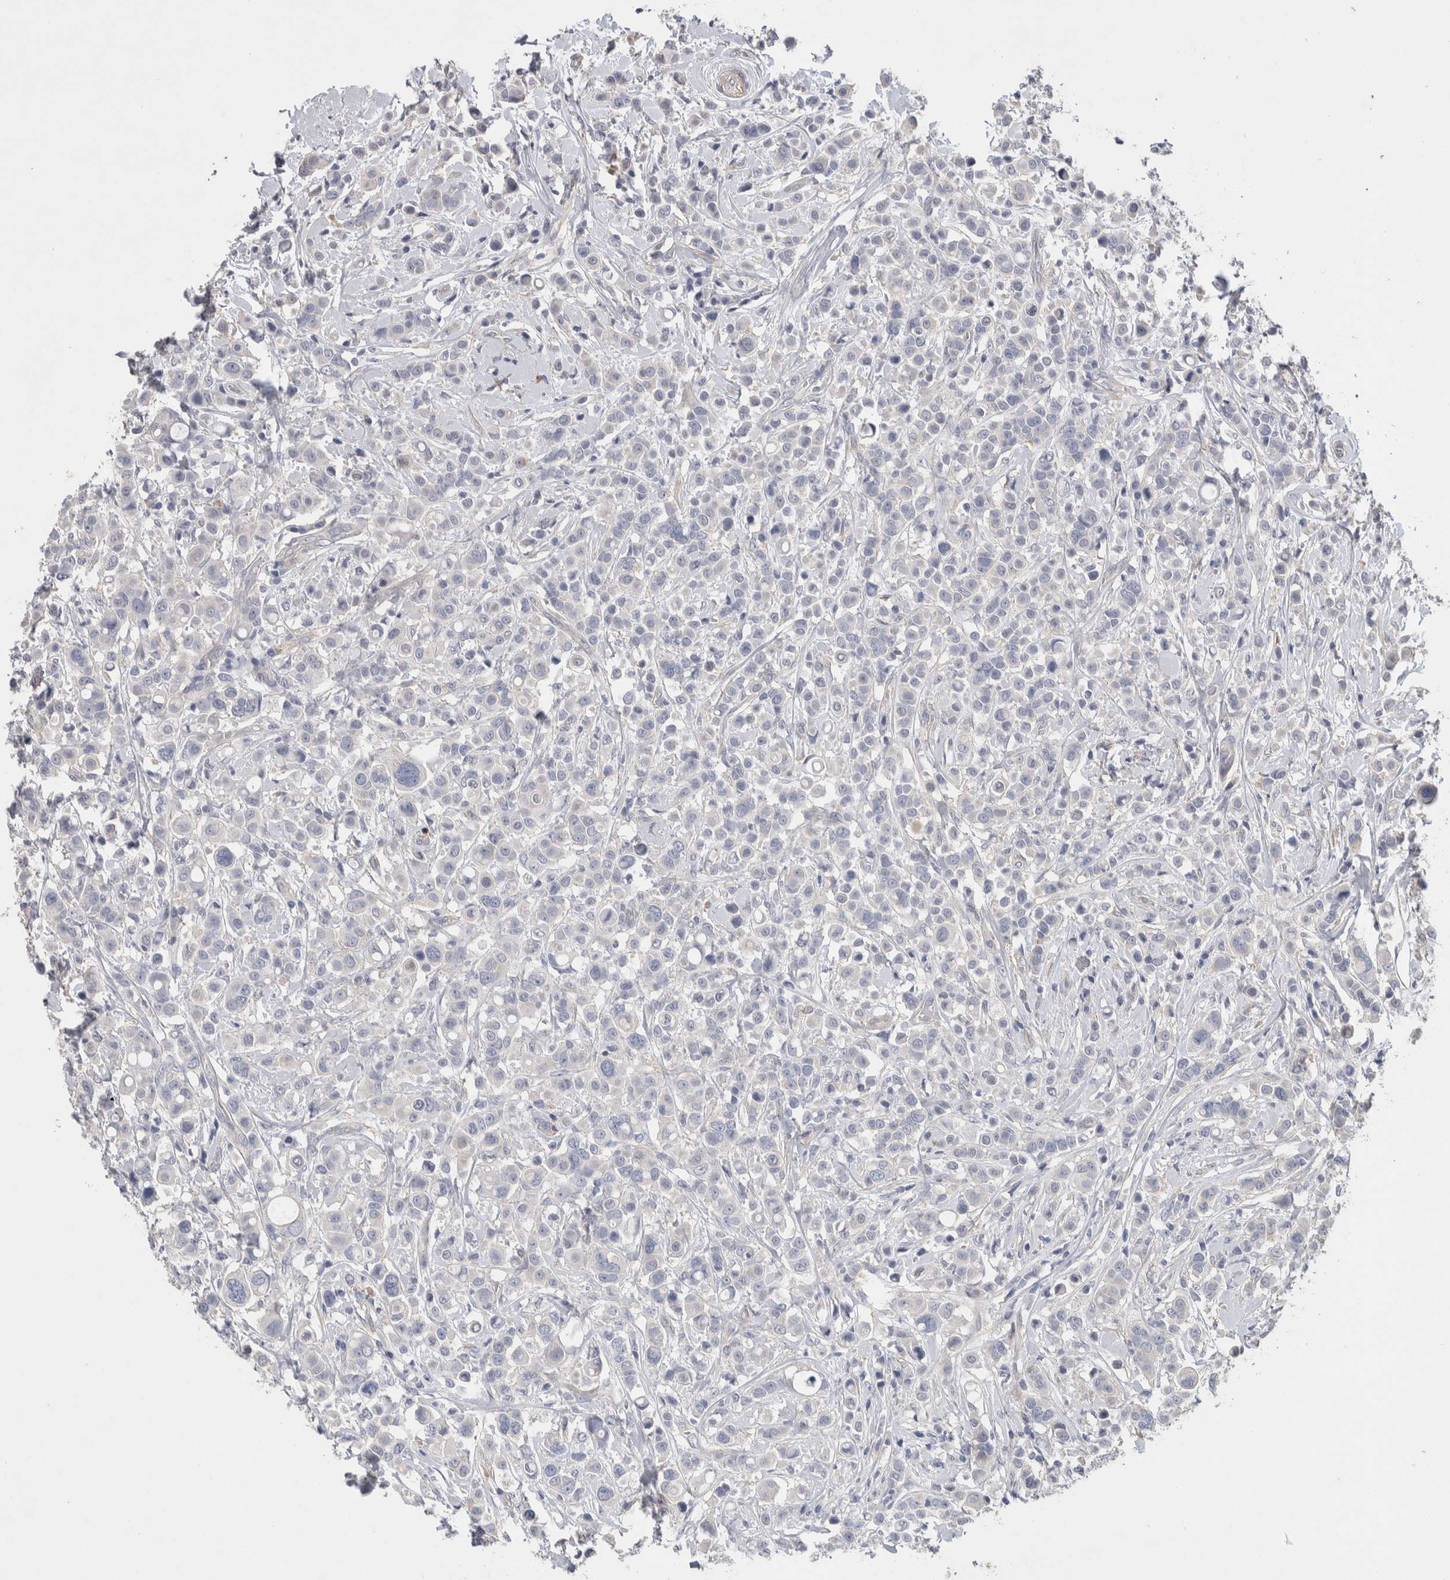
{"staining": {"intensity": "negative", "quantity": "none", "location": "none"}, "tissue": "breast cancer", "cell_type": "Tumor cells", "image_type": "cancer", "snomed": [{"axis": "morphology", "description": "Duct carcinoma"}, {"axis": "topography", "description": "Breast"}], "caption": "This is an immunohistochemistry histopathology image of breast invasive ductal carcinoma. There is no expression in tumor cells.", "gene": "GCNA", "patient": {"sex": "female", "age": 27}}